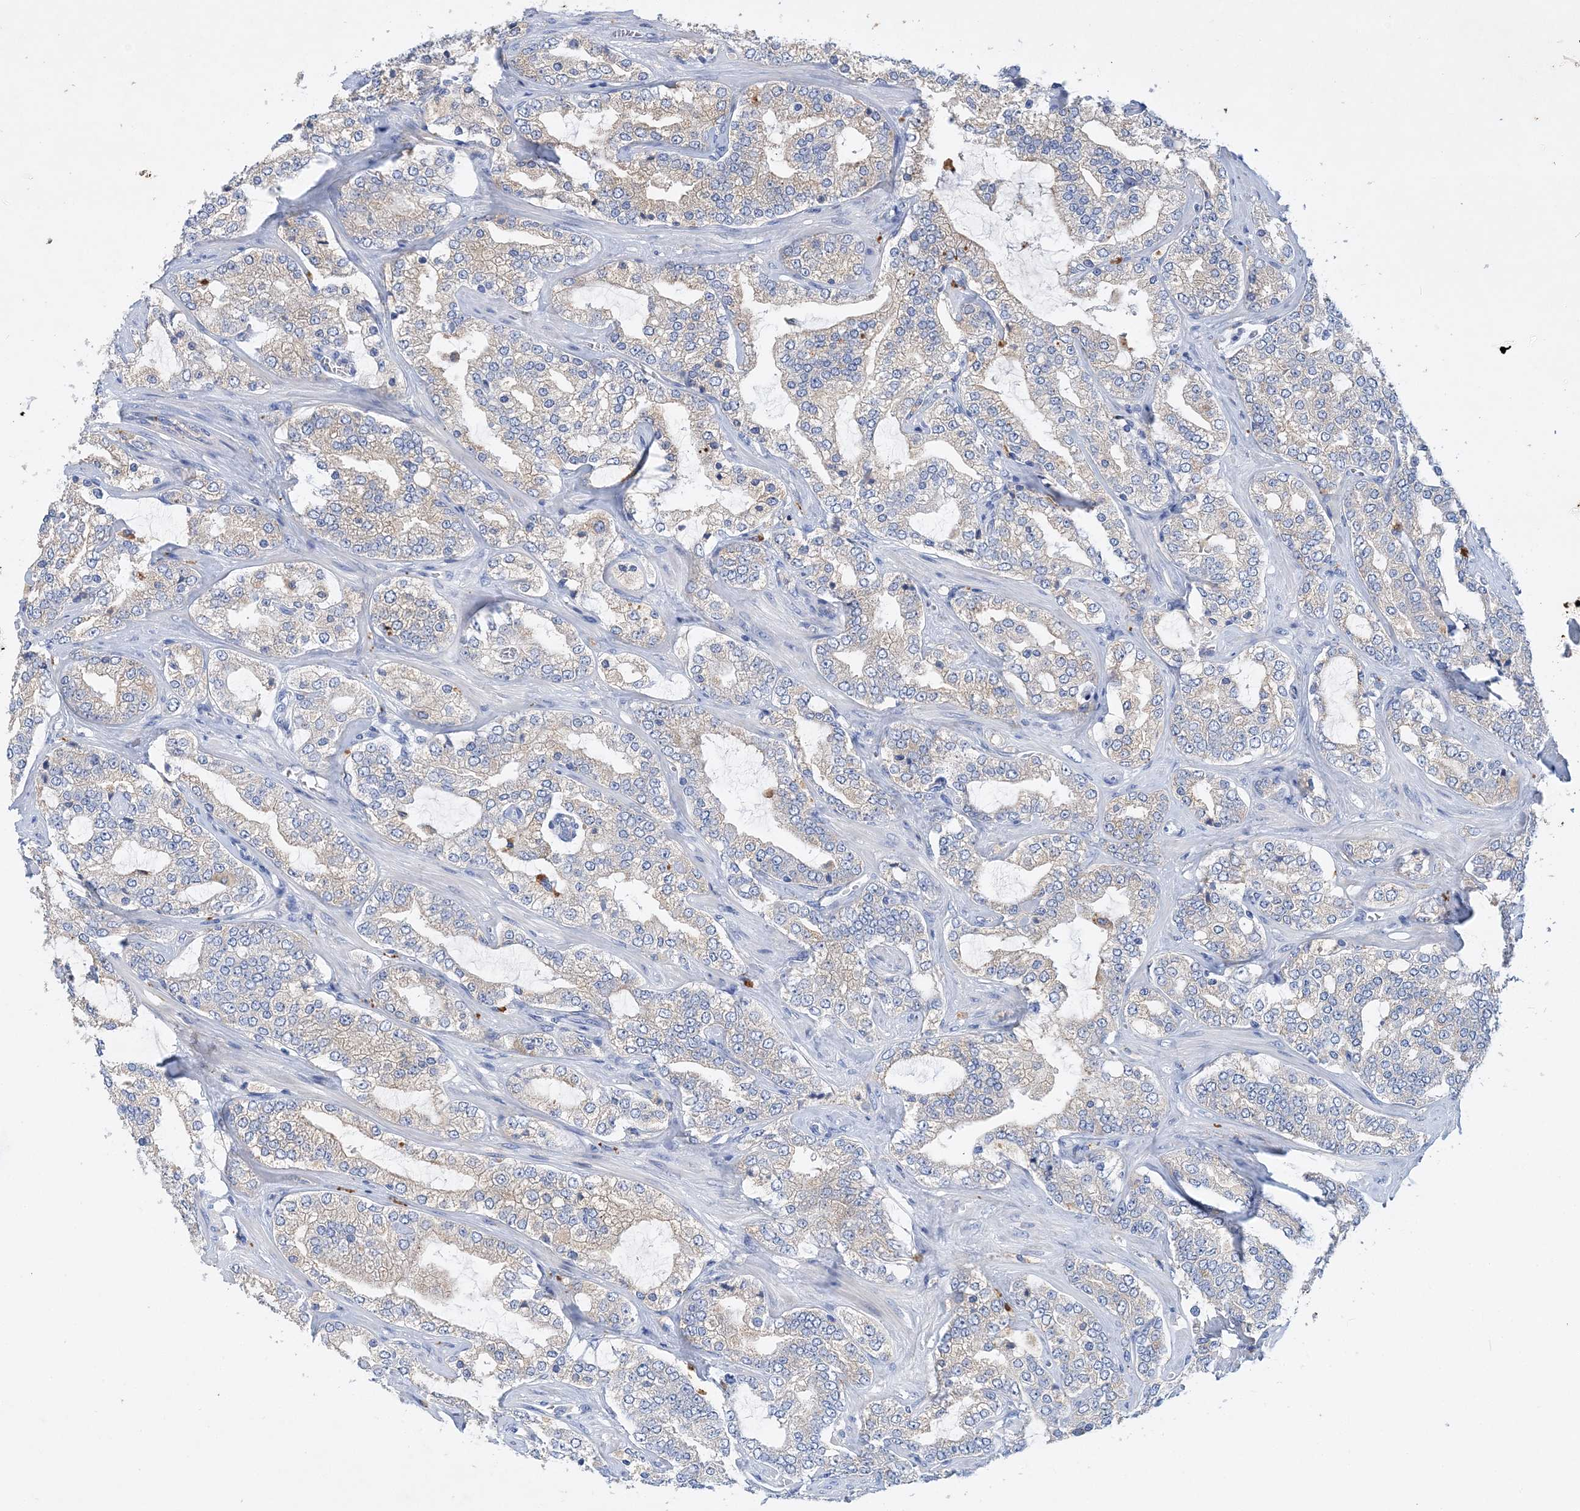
{"staining": {"intensity": "moderate", "quantity": "25%-75%", "location": "cytoplasmic/membranous"}, "tissue": "prostate cancer", "cell_type": "Tumor cells", "image_type": "cancer", "snomed": [{"axis": "morphology", "description": "Adenocarcinoma, High grade"}, {"axis": "topography", "description": "Prostate"}], "caption": "This micrograph demonstrates IHC staining of human prostate adenocarcinoma (high-grade), with medium moderate cytoplasmic/membranous positivity in about 25%-75% of tumor cells.", "gene": "GRINA", "patient": {"sex": "male", "age": 64}}